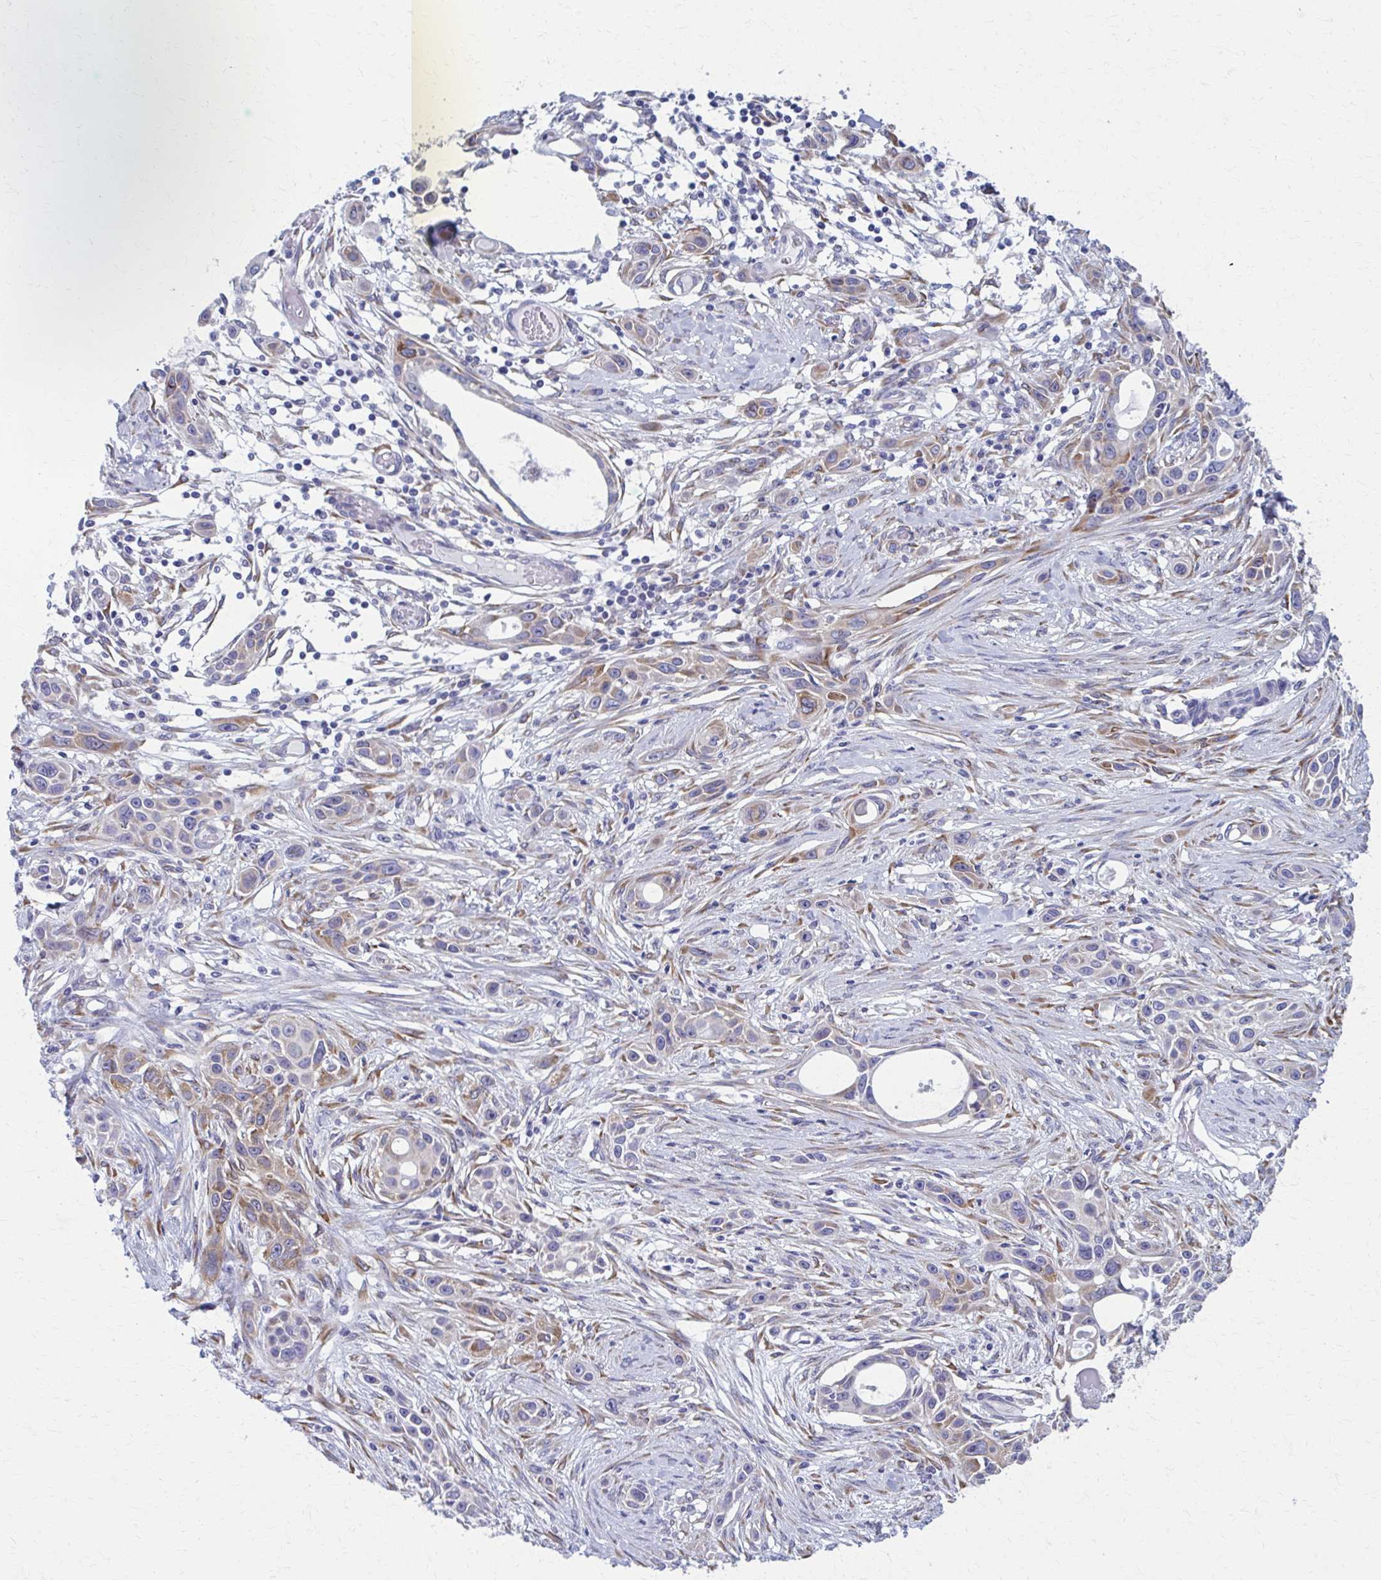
{"staining": {"intensity": "moderate", "quantity": "25%-75%", "location": "cytoplasmic/membranous"}, "tissue": "skin cancer", "cell_type": "Tumor cells", "image_type": "cancer", "snomed": [{"axis": "morphology", "description": "Squamous cell carcinoma, NOS"}, {"axis": "topography", "description": "Skin"}], "caption": "About 25%-75% of tumor cells in skin cancer (squamous cell carcinoma) demonstrate moderate cytoplasmic/membranous protein expression as visualized by brown immunohistochemical staining.", "gene": "SPATS2L", "patient": {"sex": "female", "age": 69}}